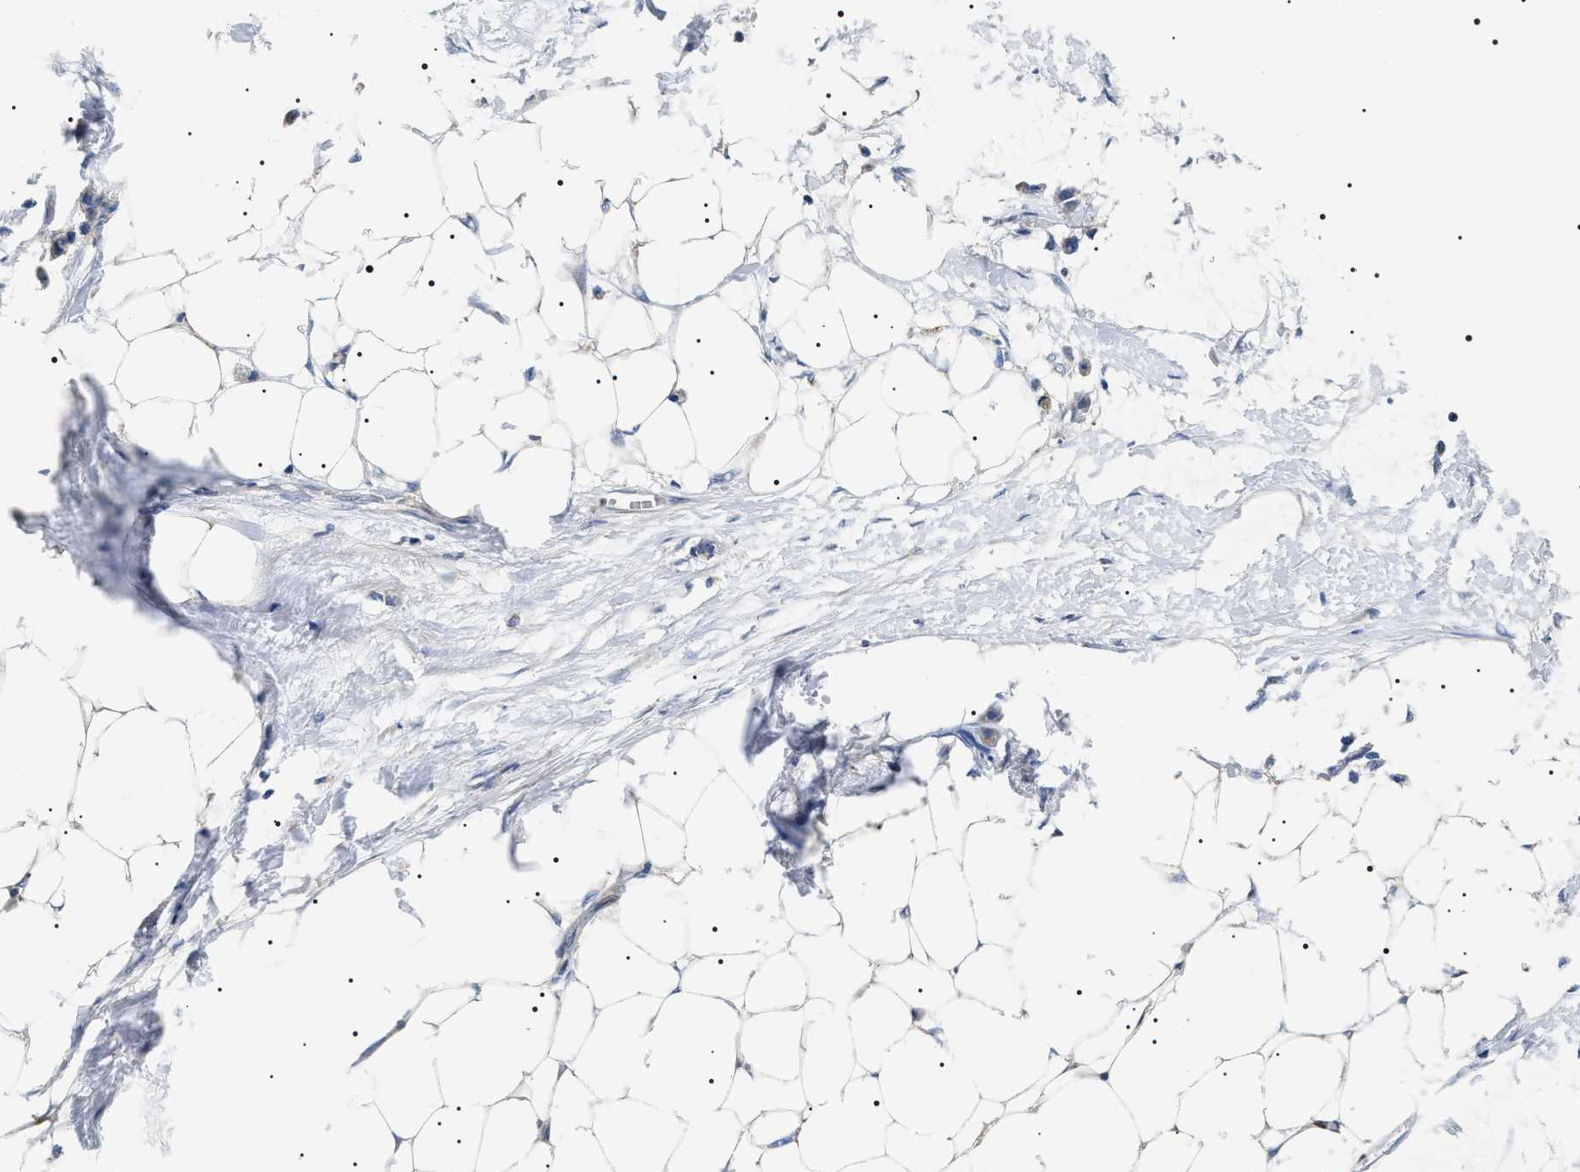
{"staining": {"intensity": "negative", "quantity": "none", "location": "none"}, "tissue": "adipose tissue", "cell_type": "Adipocytes", "image_type": "normal", "snomed": [{"axis": "morphology", "description": "Normal tissue, NOS"}, {"axis": "morphology", "description": "Adenocarcinoma, NOS"}, {"axis": "topography", "description": "Colon"}, {"axis": "topography", "description": "Peripheral nerve tissue"}], "caption": "A high-resolution histopathology image shows immunohistochemistry staining of unremarkable adipose tissue, which shows no significant positivity in adipocytes. (DAB immunohistochemistry (IHC) visualized using brightfield microscopy, high magnification).", "gene": "TMEM222", "patient": {"sex": "male", "age": 14}}